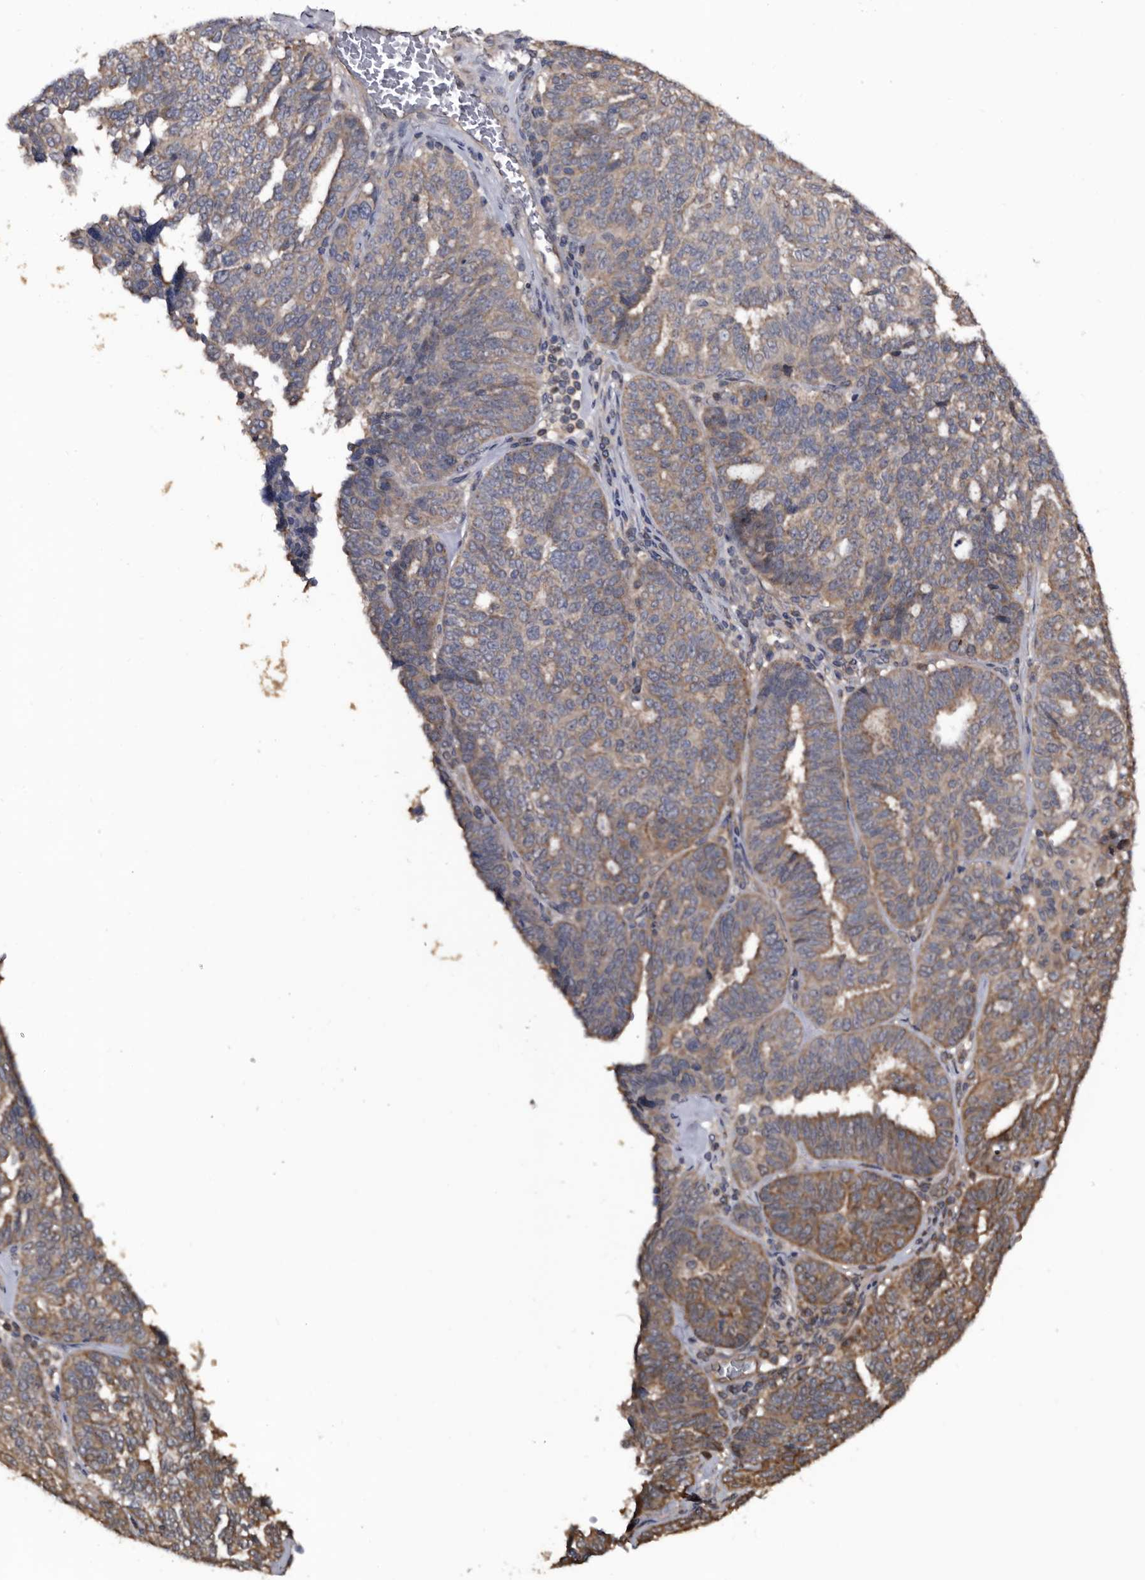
{"staining": {"intensity": "moderate", "quantity": "25%-75%", "location": "cytoplasmic/membranous"}, "tissue": "ovarian cancer", "cell_type": "Tumor cells", "image_type": "cancer", "snomed": [{"axis": "morphology", "description": "Cystadenocarcinoma, serous, NOS"}, {"axis": "topography", "description": "Ovary"}], "caption": "Protein expression analysis of ovarian serous cystadenocarcinoma displays moderate cytoplasmic/membranous staining in about 25%-75% of tumor cells.", "gene": "TTI2", "patient": {"sex": "female", "age": 59}}